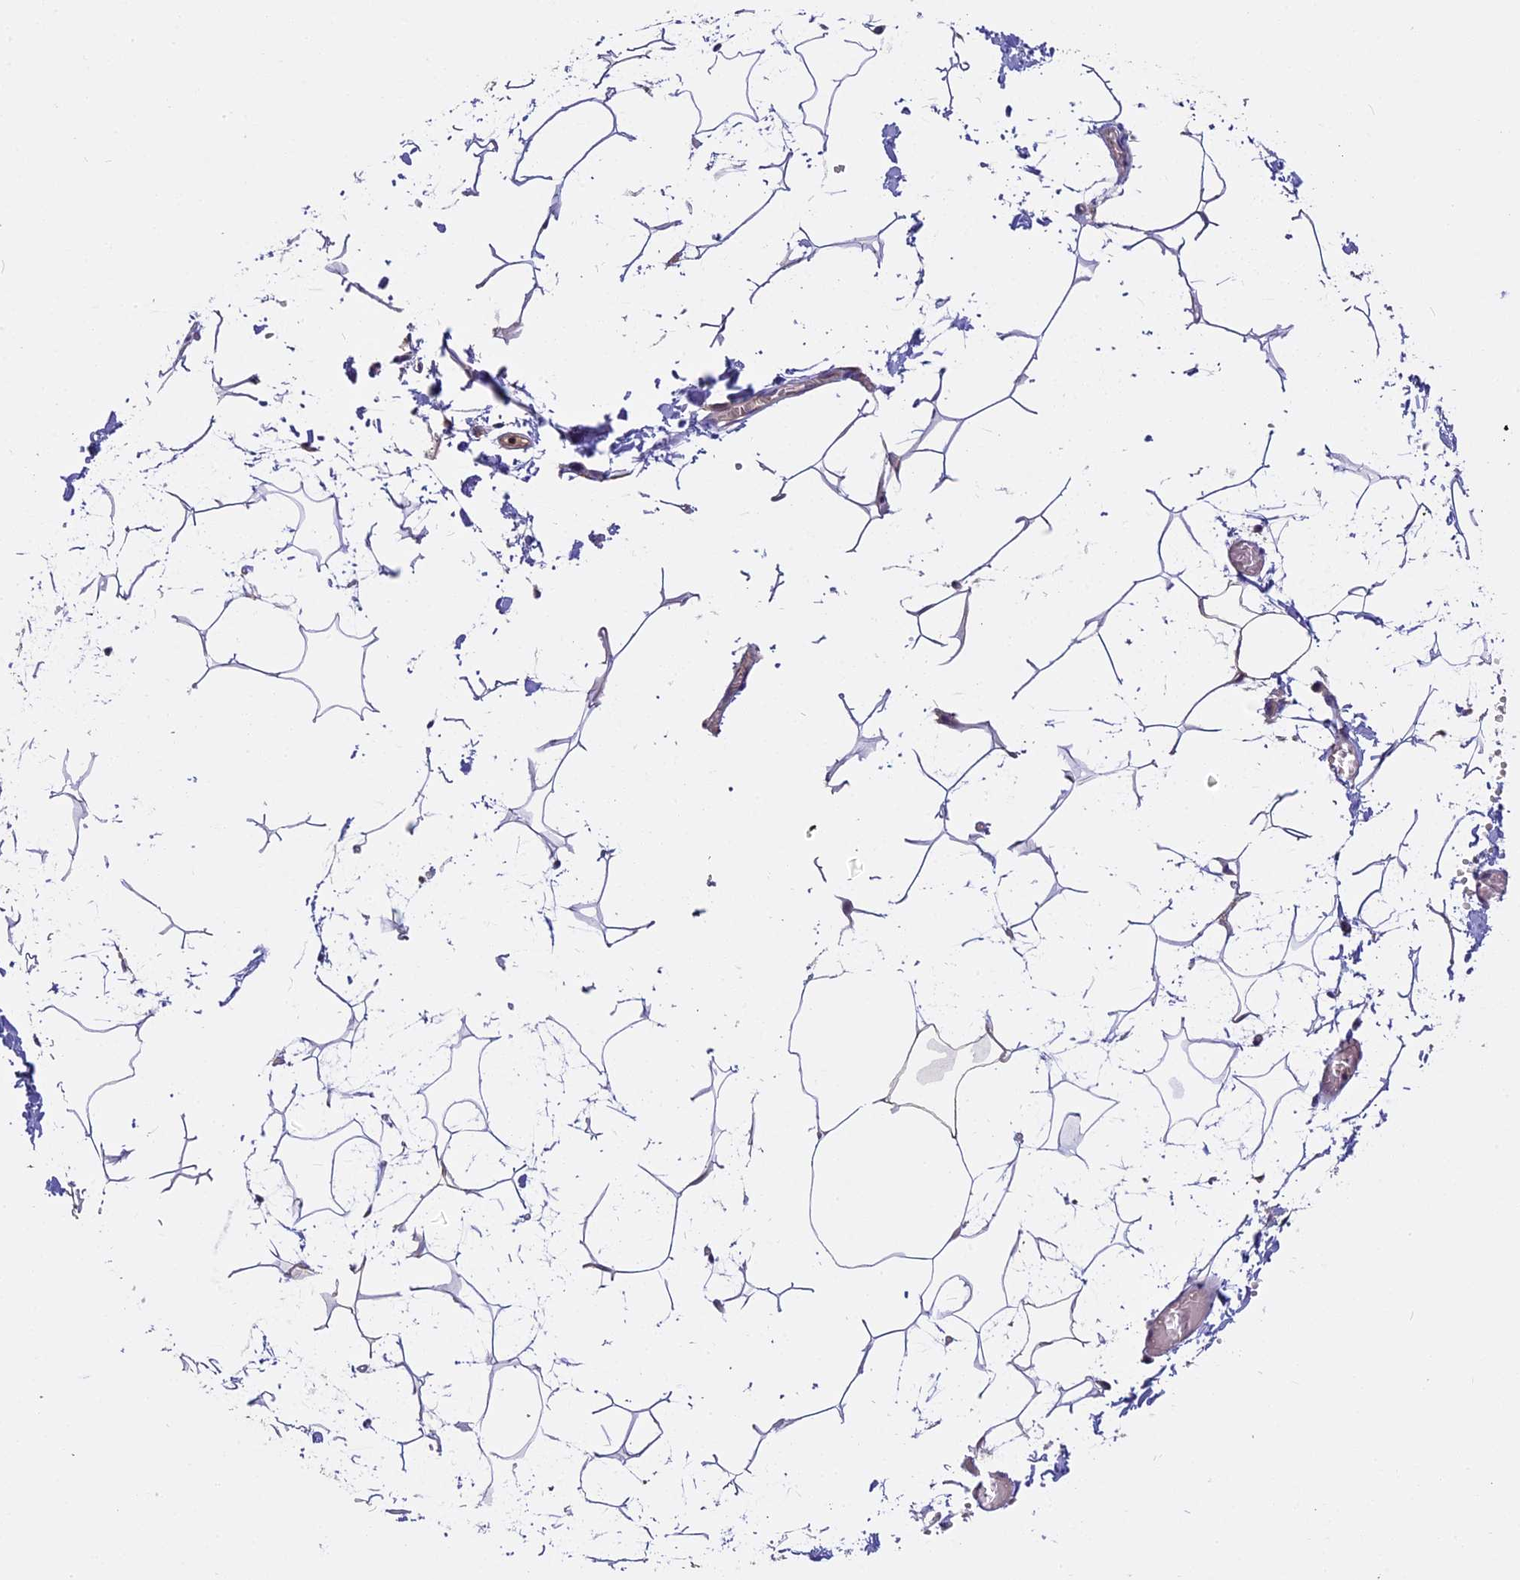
{"staining": {"intensity": "negative", "quantity": "none", "location": "none"}, "tissue": "adipose tissue", "cell_type": "Adipocytes", "image_type": "normal", "snomed": [{"axis": "morphology", "description": "Normal tissue, NOS"}, {"axis": "topography", "description": "Gallbladder"}, {"axis": "topography", "description": "Peripheral nerve tissue"}], "caption": "This is an IHC histopathology image of normal adipose tissue. There is no staining in adipocytes.", "gene": "FAM98C", "patient": {"sex": "male", "age": 38}}